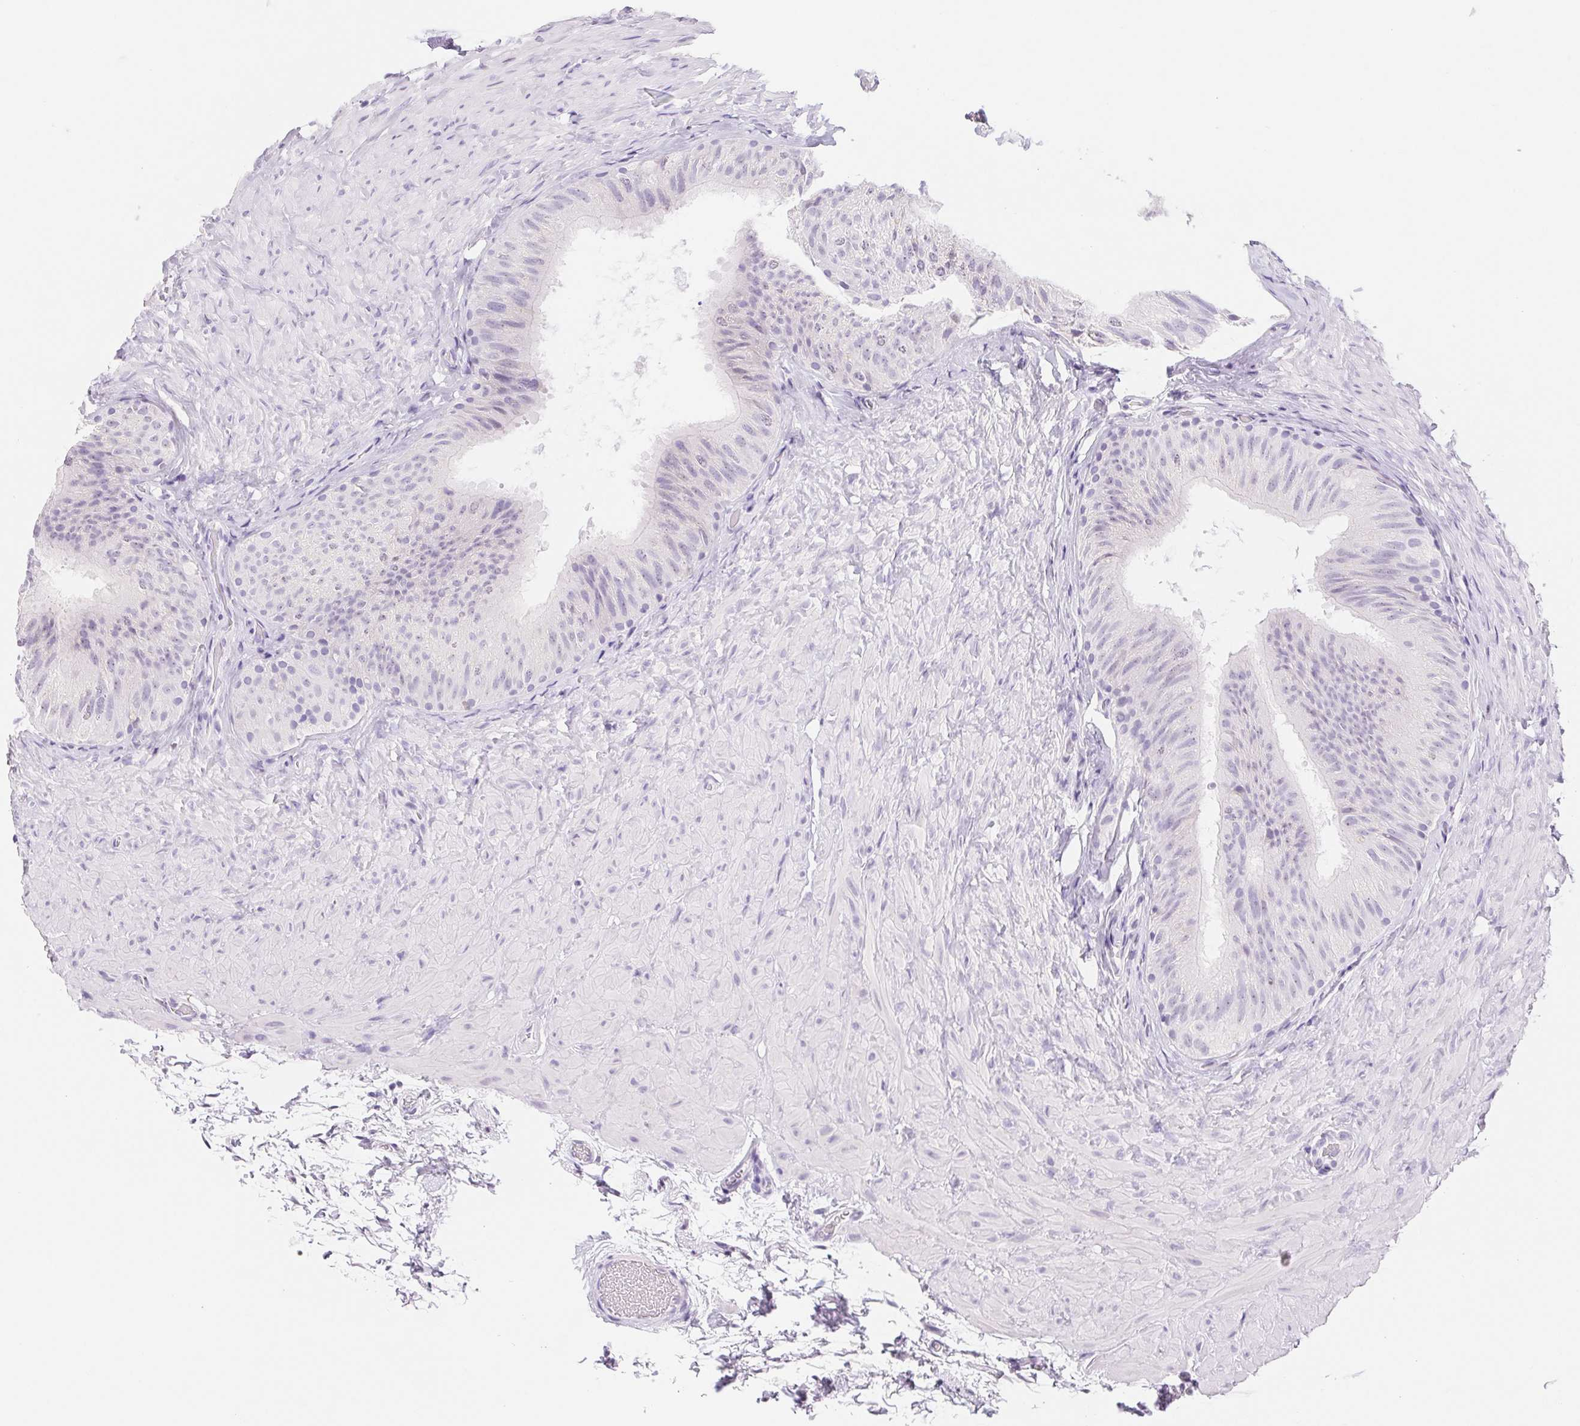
{"staining": {"intensity": "weak", "quantity": "<25%", "location": "cytoplasmic/membranous"}, "tissue": "epididymis", "cell_type": "Glandular cells", "image_type": "normal", "snomed": [{"axis": "morphology", "description": "Normal tissue, NOS"}, {"axis": "topography", "description": "Epididymis, spermatic cord, NOS"}, {"axis": "topography", "description": "Epididymis"}], "caption": "DAB (3,3'-diaminobenzidine) immunohistochemical staining of unremarkable epididymis reveals no significant positivity in glandular cells. Nuclei are stained in blue.", "gene": "ASGR2", "patient": {"sex": "male", "age": 31}}